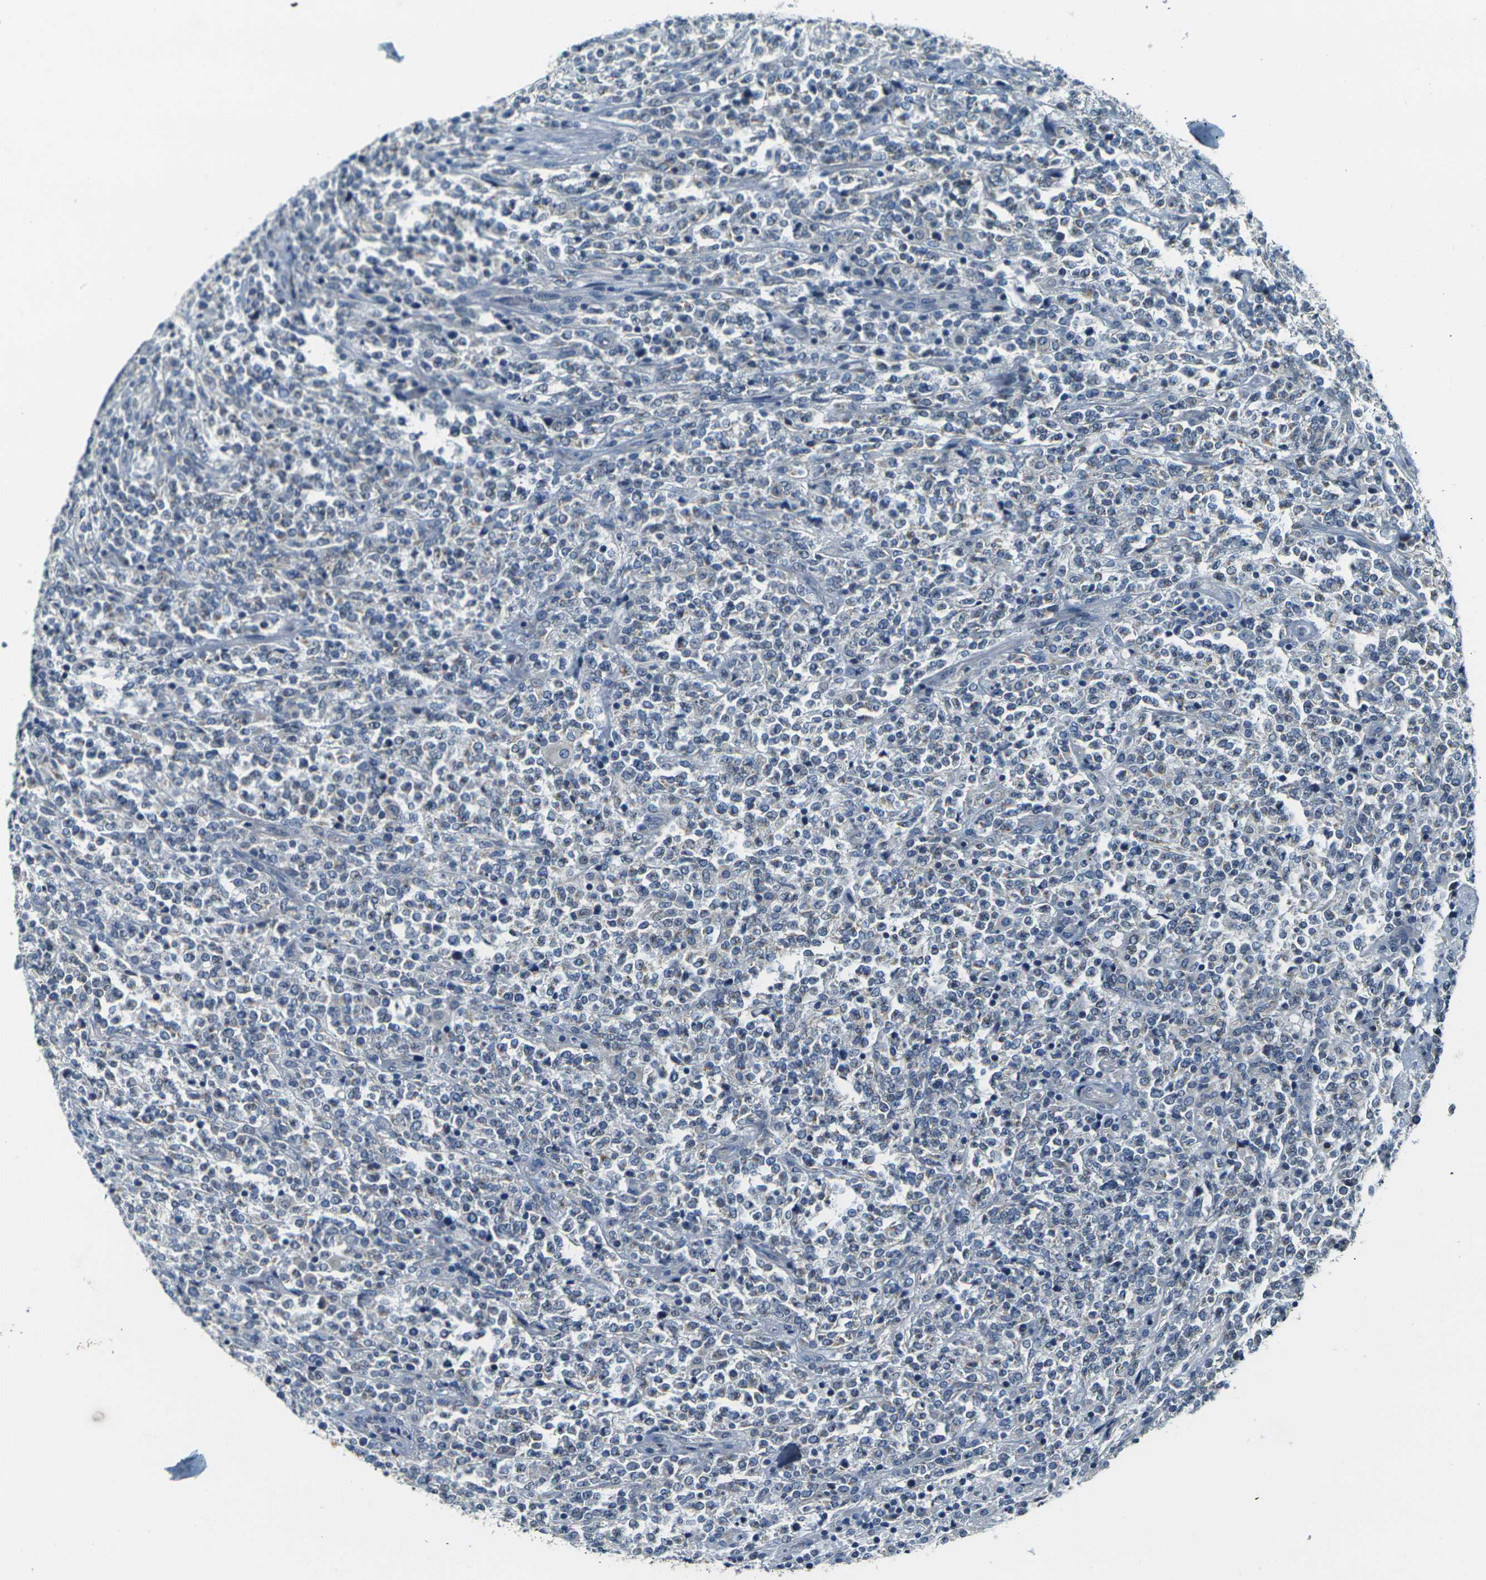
{"staining": {"intensity": "negative", "quantity": "none", "location": "none"}, "tissue": "lymphoma", "cell_type": "Tumor cells", "image_type": "cancer", "snomed": [{"axis": "morphology", "description": "Malignant lymphoma, non-Hodgkin's type, High grade"}, {"axis": "topography", "description": "Soft tissue"}], "caption": "An image of lymphoma stained for a protein displays no brown staining in tumor cells. The staining was performed using DAB to visualize the protein expression in brown, while the nuclei were stained in blue with hematoxylin (Magnification: 20x).", "gene": "SHISAL2B", "patient": {"sex": "male", "age": 18}}